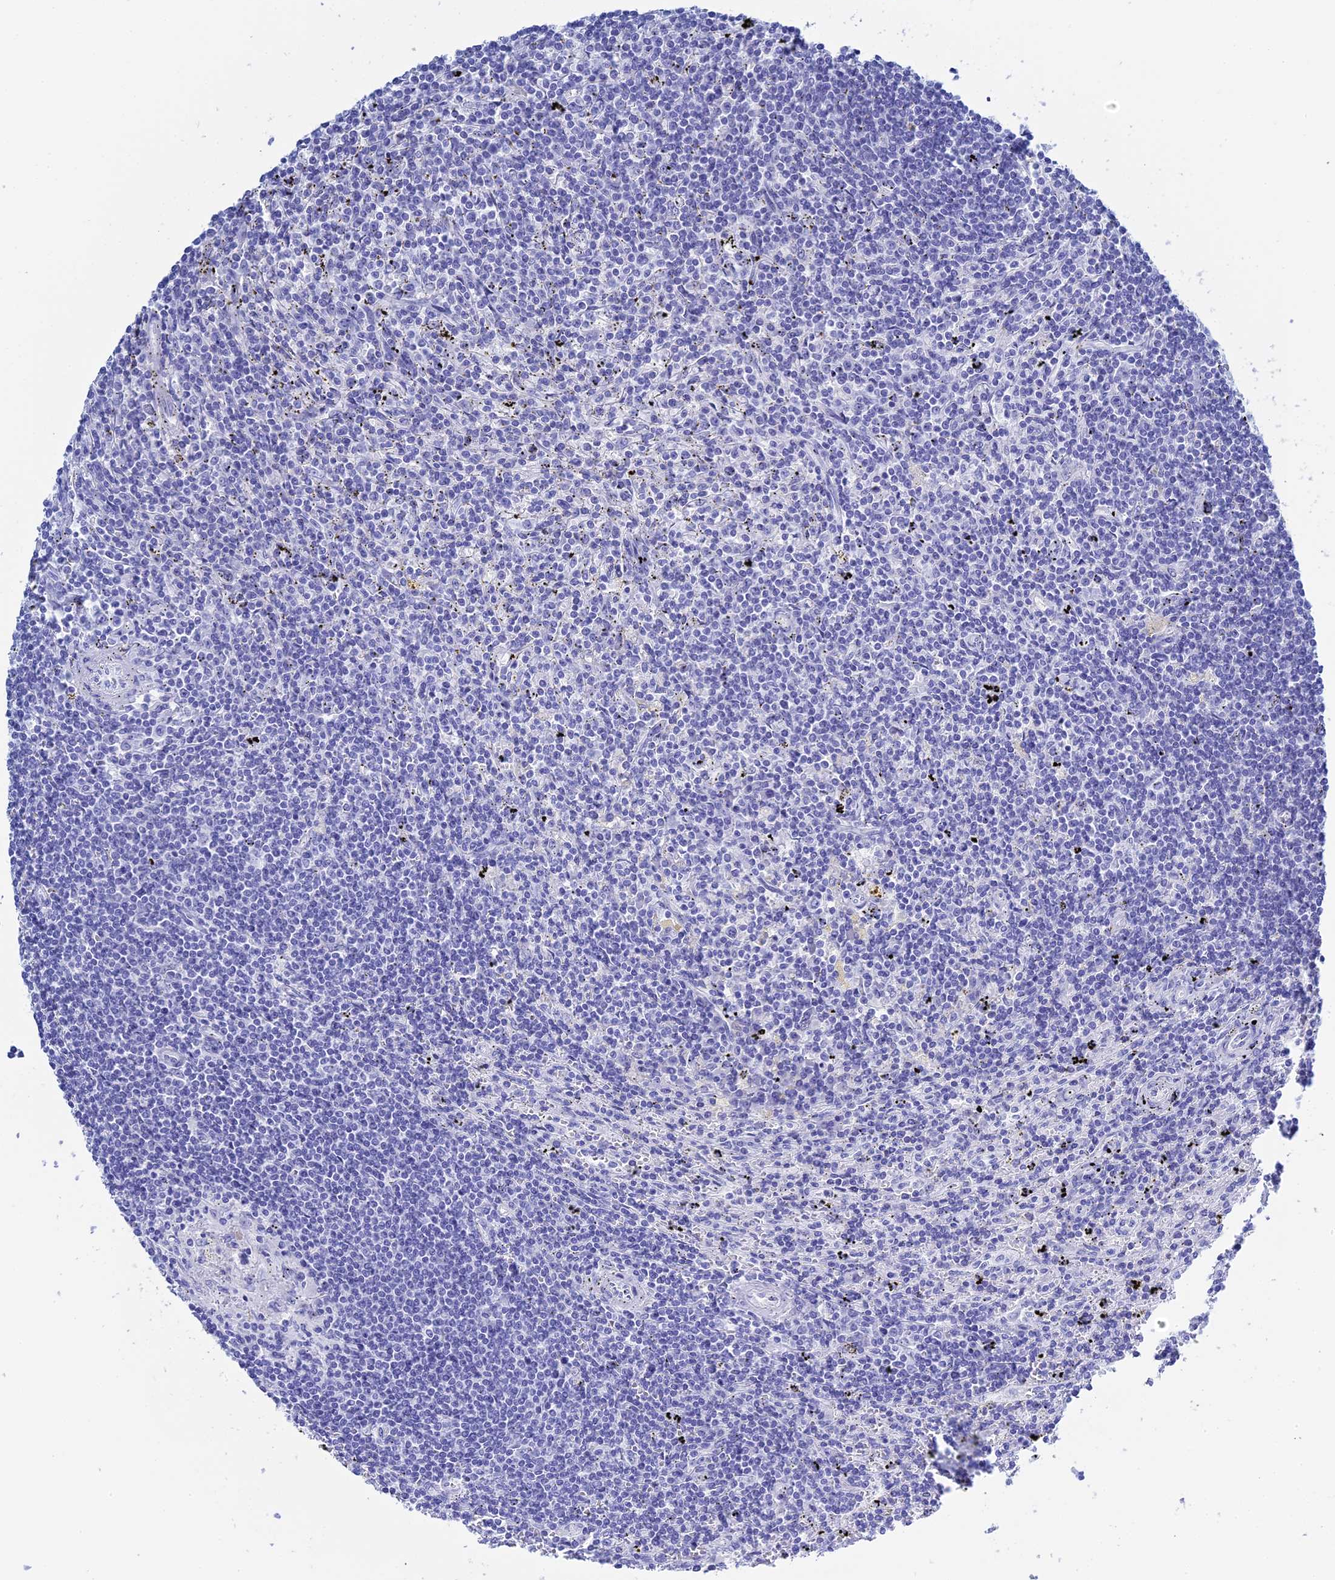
{"staining": {"intensity": "negative", "quantity": "none", "location": "none"}, "tissue": "lymphoma", "cell_type": "Tumor cells", "image_type": "cancer", "snomed": [{"axis": "morphology", "description": "Malignant lymphoma, non-Hodgkin's type, Low grade"}, {"axis": "topography", "description": "Spleen"}], "caption": "The histopathology image reveals no staining of tumor cells in malignant lymphoma, non-Hodgkin's type (low-grade). (Stains: DAB (3,3'-diaminobenzidine) IHC with hematoxylin counter stain, Microscopy: brightfield microscopy at high magnification).", "gene": "TEX101", "patient": {"sex": "male", "age": 76}}